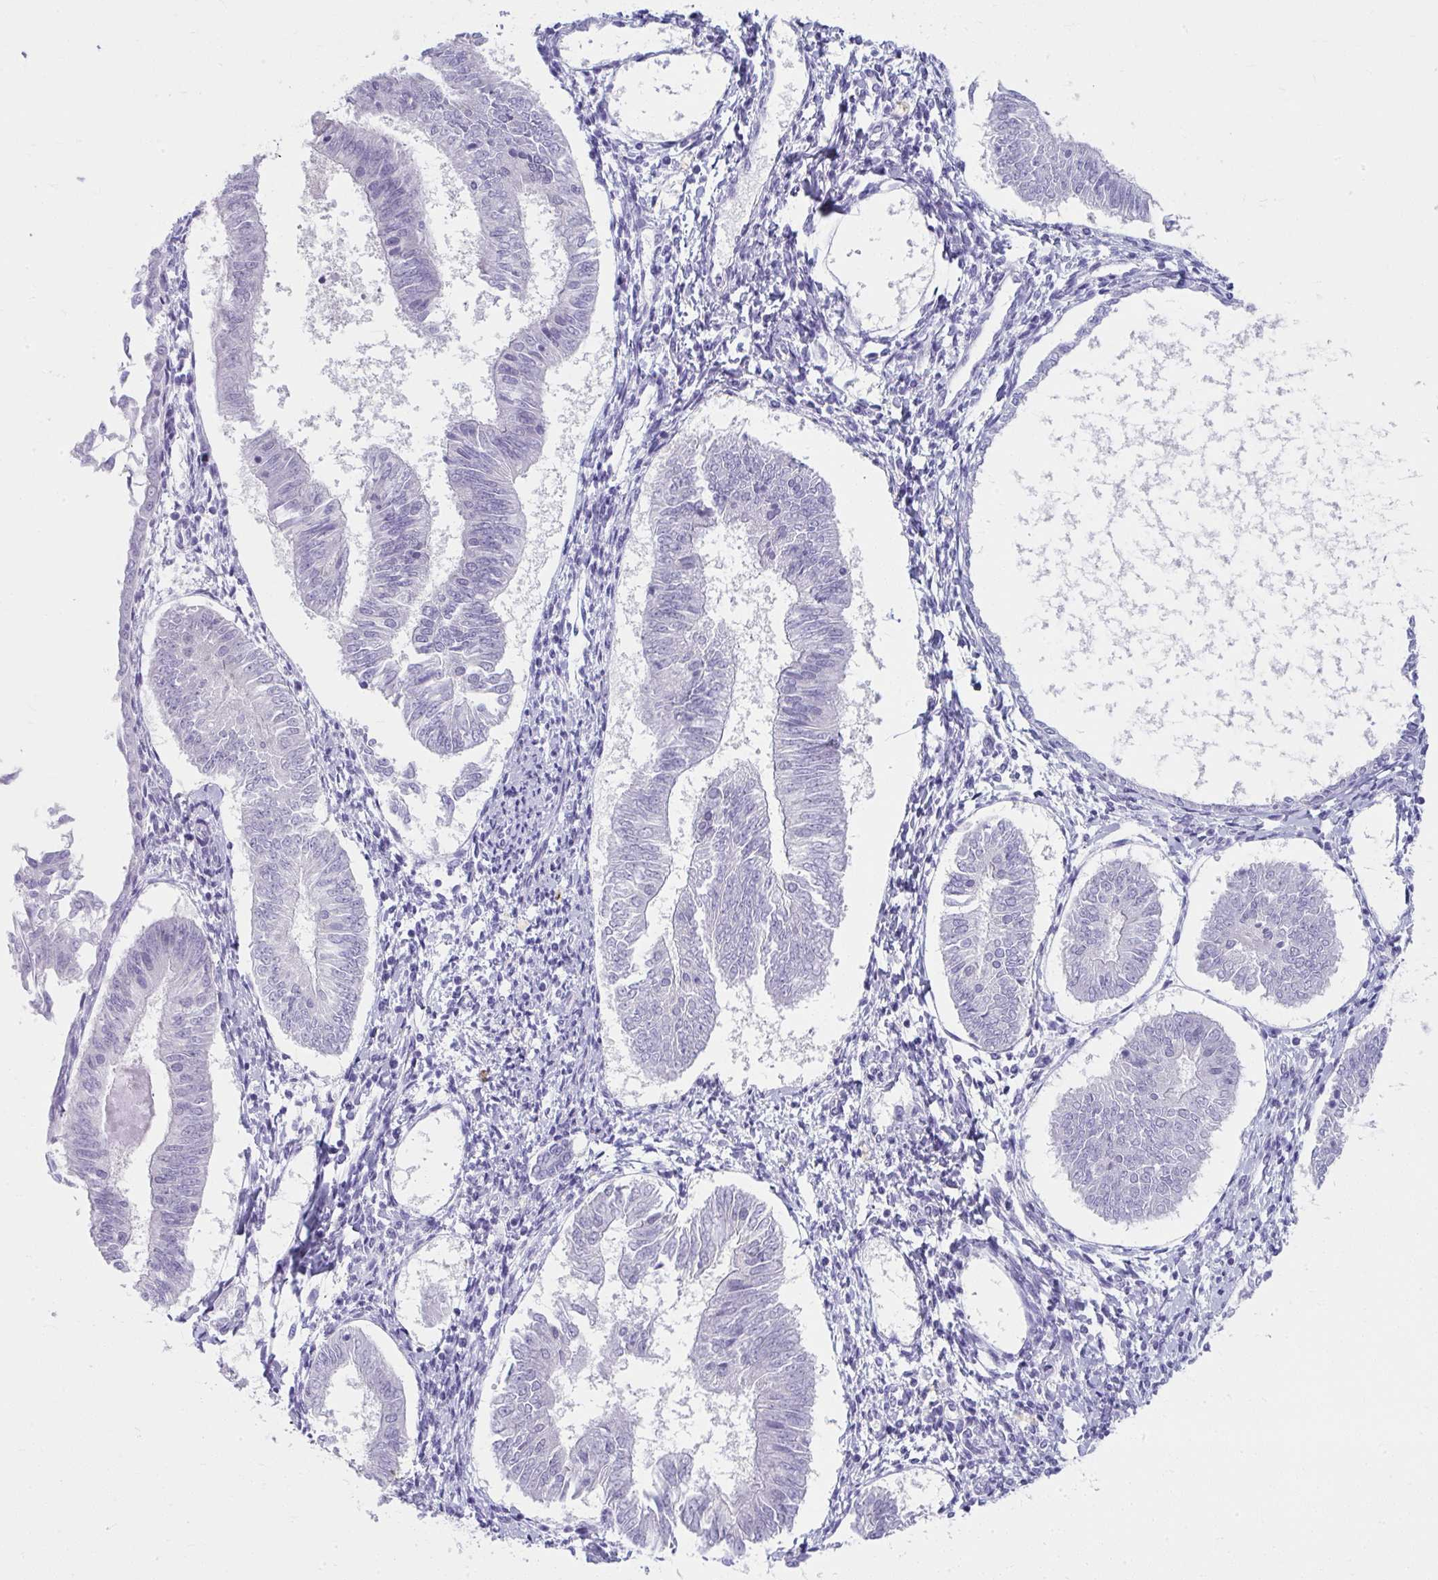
{"staining": {"intensity": "negative", "quantity": "none", "location": "none"}, "tissue": "endometrial cancer", "cell_type": "Tumor cells", "image_type": "cancer", "snomed": [{"axis": "morphology", "description": "Adenocarcinoma, NOS"}, {"axis": "topography", "description": "Endometrium"}], "caption": "The photomicrograph demonstrates no significant expression in tumor cells of endometrial adenocarcinoma.", "gene": "UGT3A2", "patient": {"sex": "female", "age": 58}}